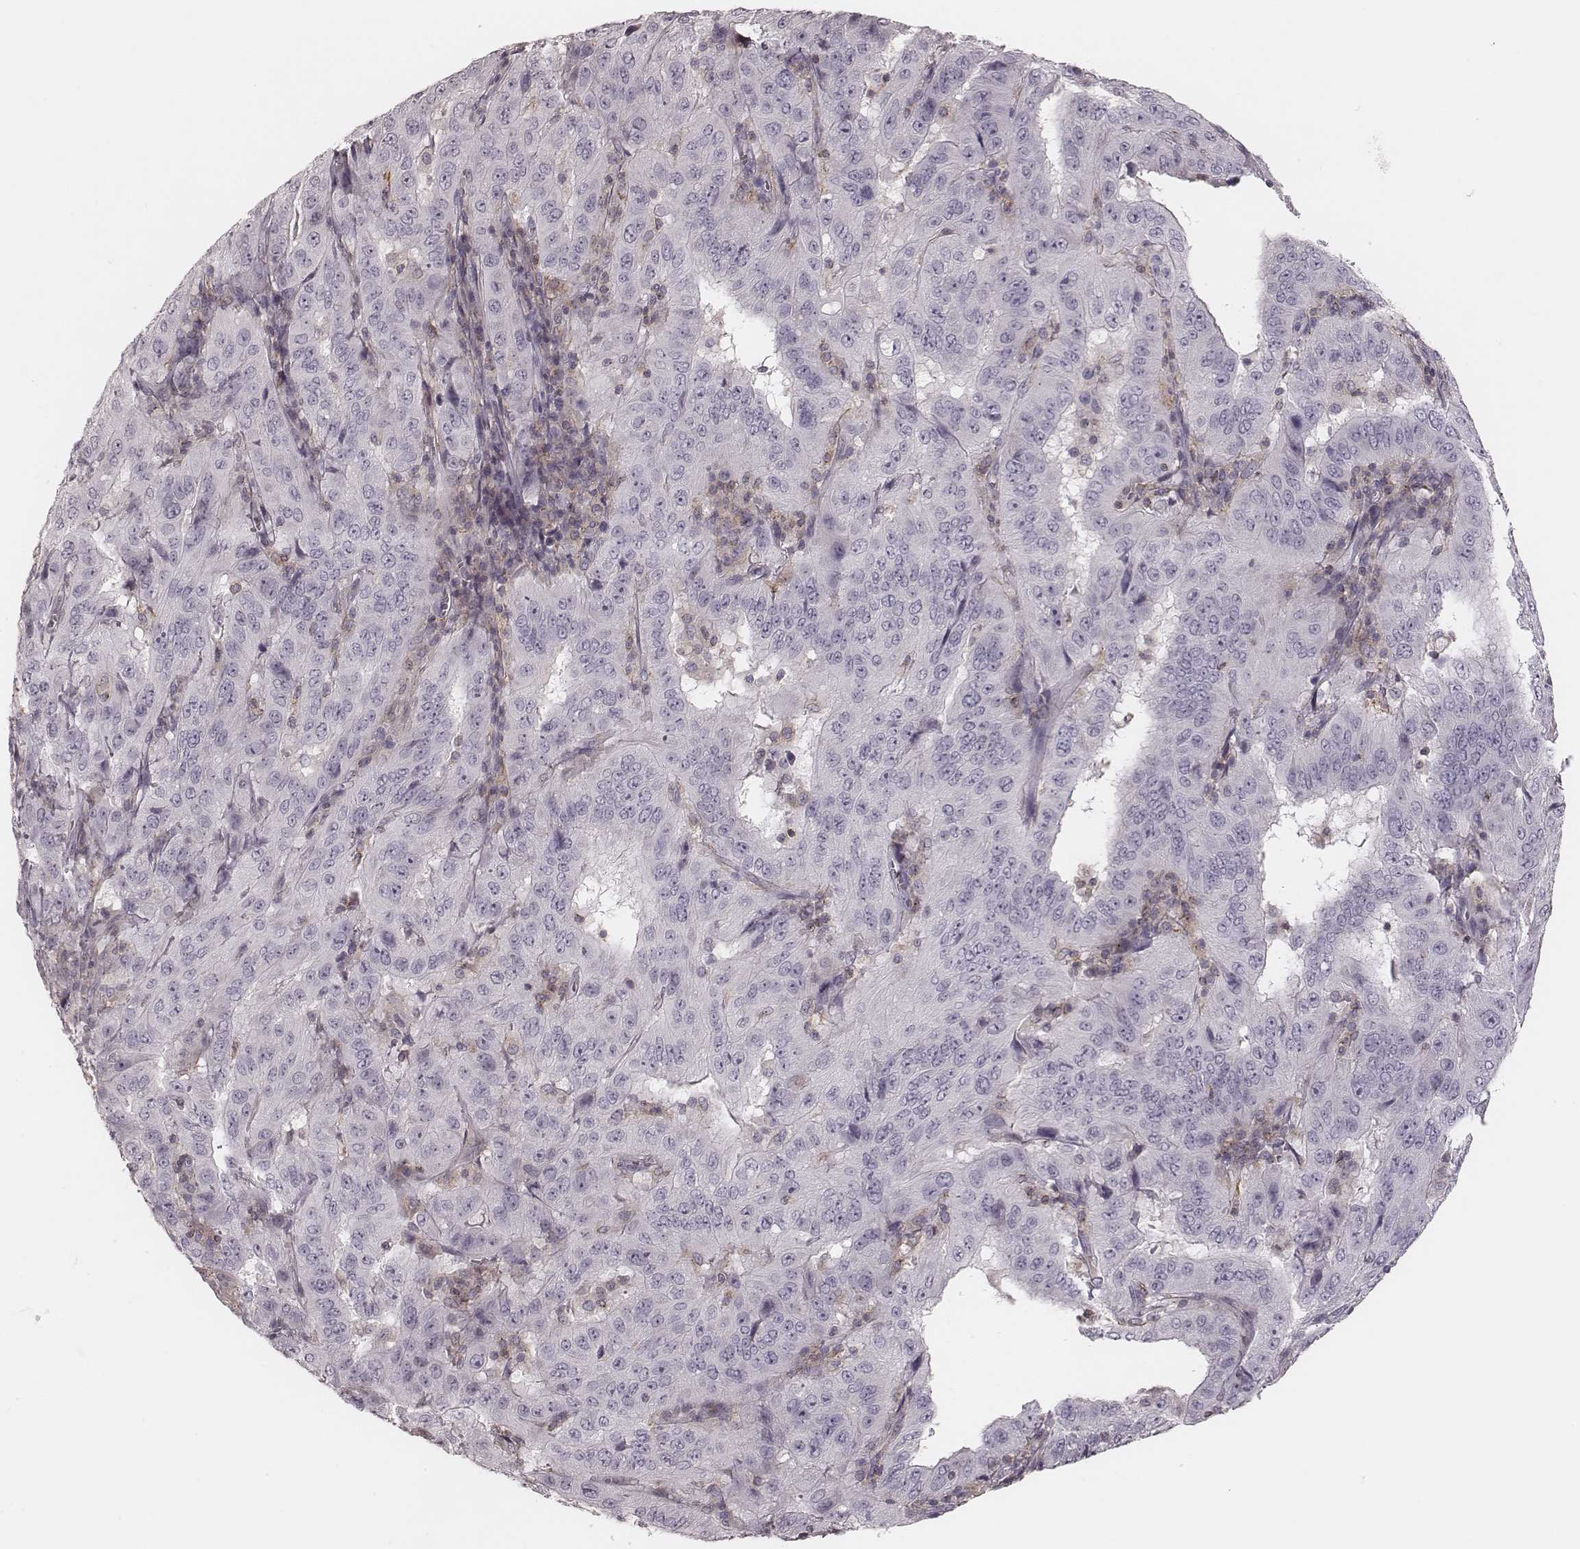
{"staining": {"intensity": "negative", "quantity": "none", "location": "none"}, "tissue": "pancreatic cancer", "cell_type": "Tumor cells", "image_type": "cancer", "snomed": [{"axis": "morphology", "description": "Adenocarcinoma, NOS"}, {"axis": "topography", "description": "Pancreas"}], "caption": "Tumor cells are negative for protein expression in human pancreatic adenocarcinoma.", "gene": "MSX1", "patient": {"sex": "male", "age": 63}}